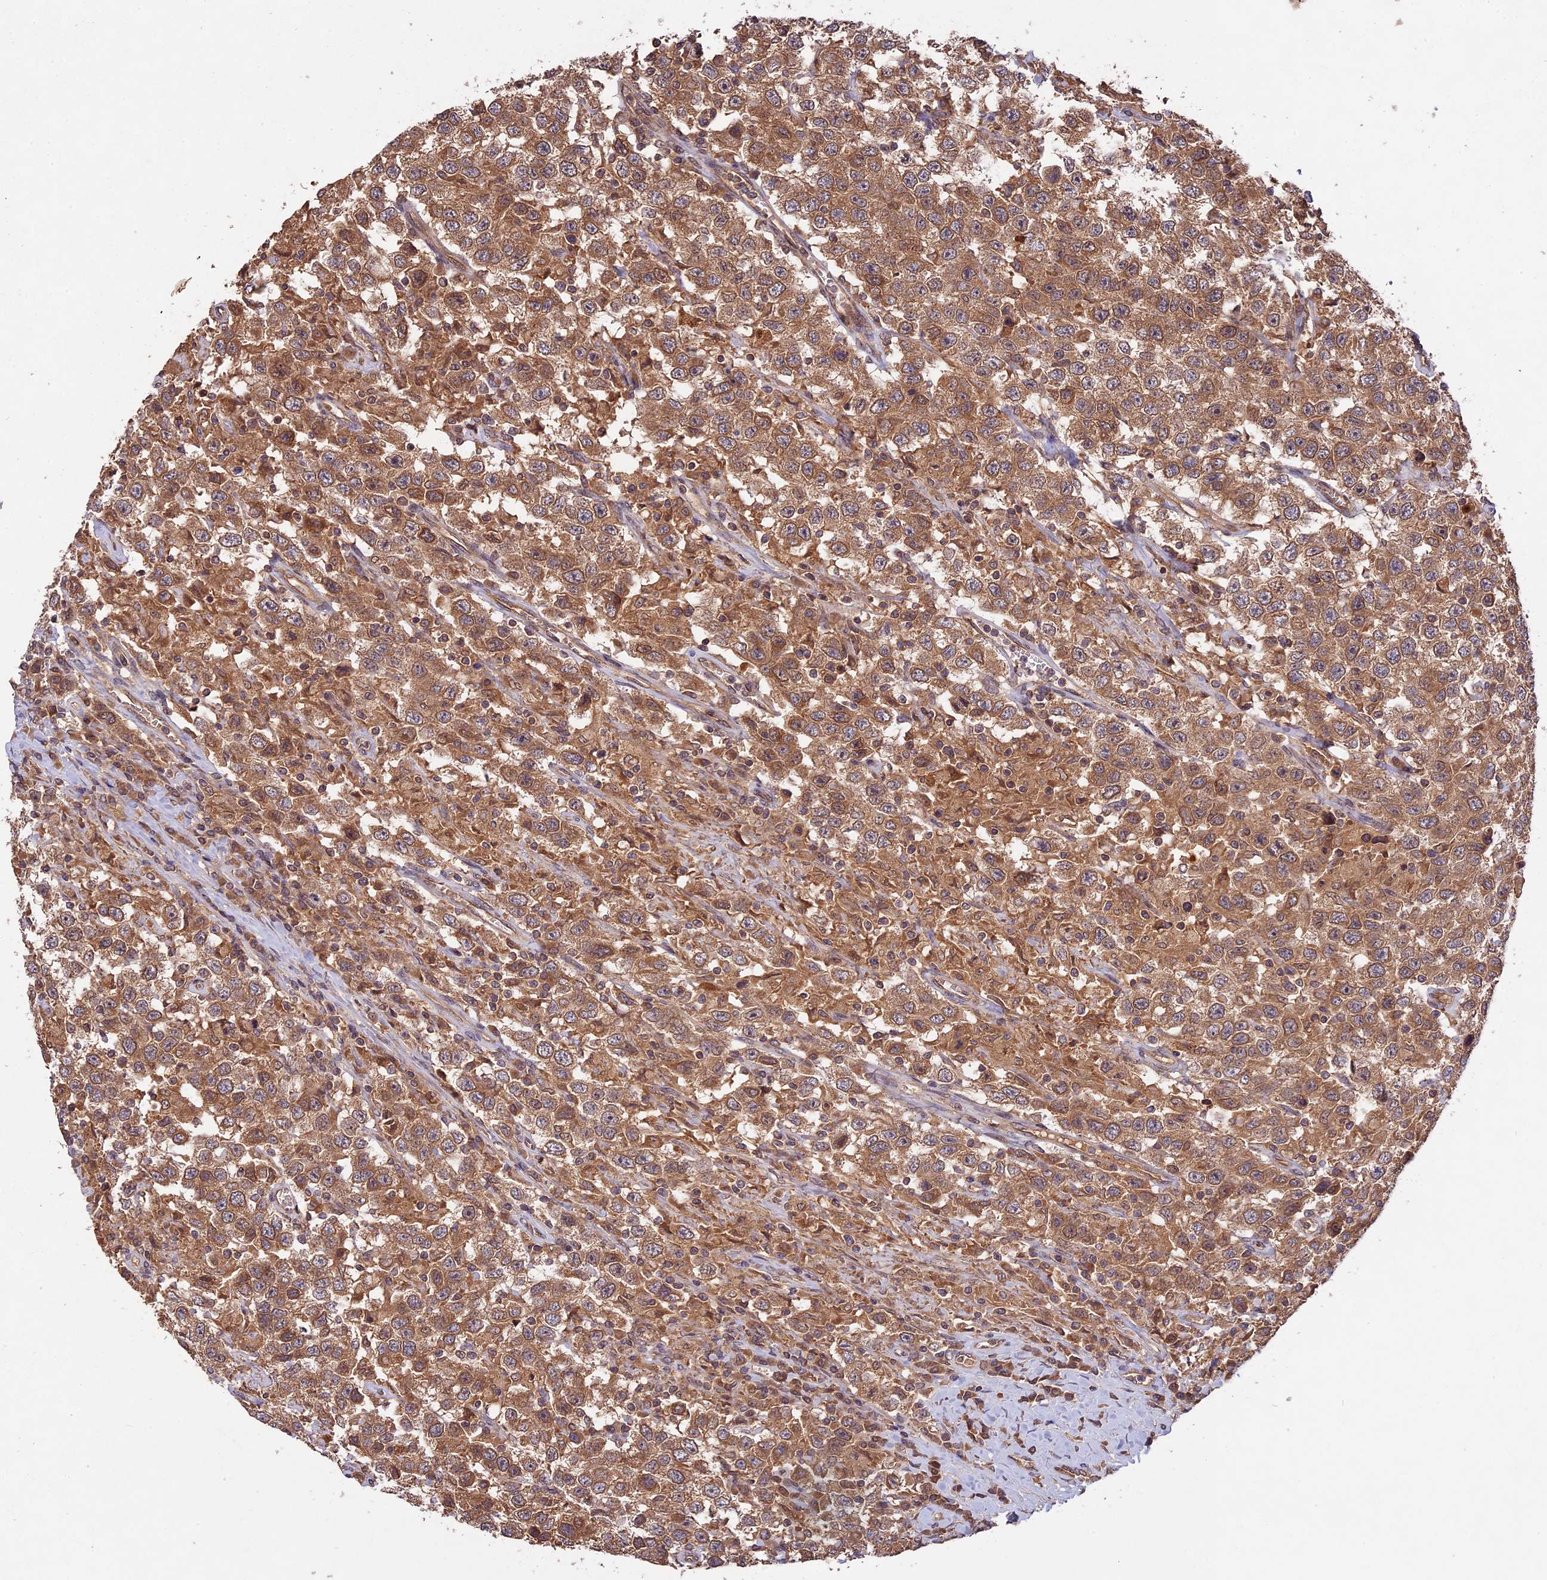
{"staining": {"intensity": "moderate", "quantity": ">75%", "location": "cytoplasmic/membranous"}, "tissue": "testis cancer", "cell_type": "Tumor cells", "image_type": "cancer", "snomed": [{"axis": "morphology", "description": "Seminoma, NOS"}, {"axis": "topography", "description": "Testis"}], "caption": "Testis cancer stained with a protein marker shows moderate staining in tumor cells.", "gene": "CHAC1", "patient": {"sex": "male", "age": 41}}